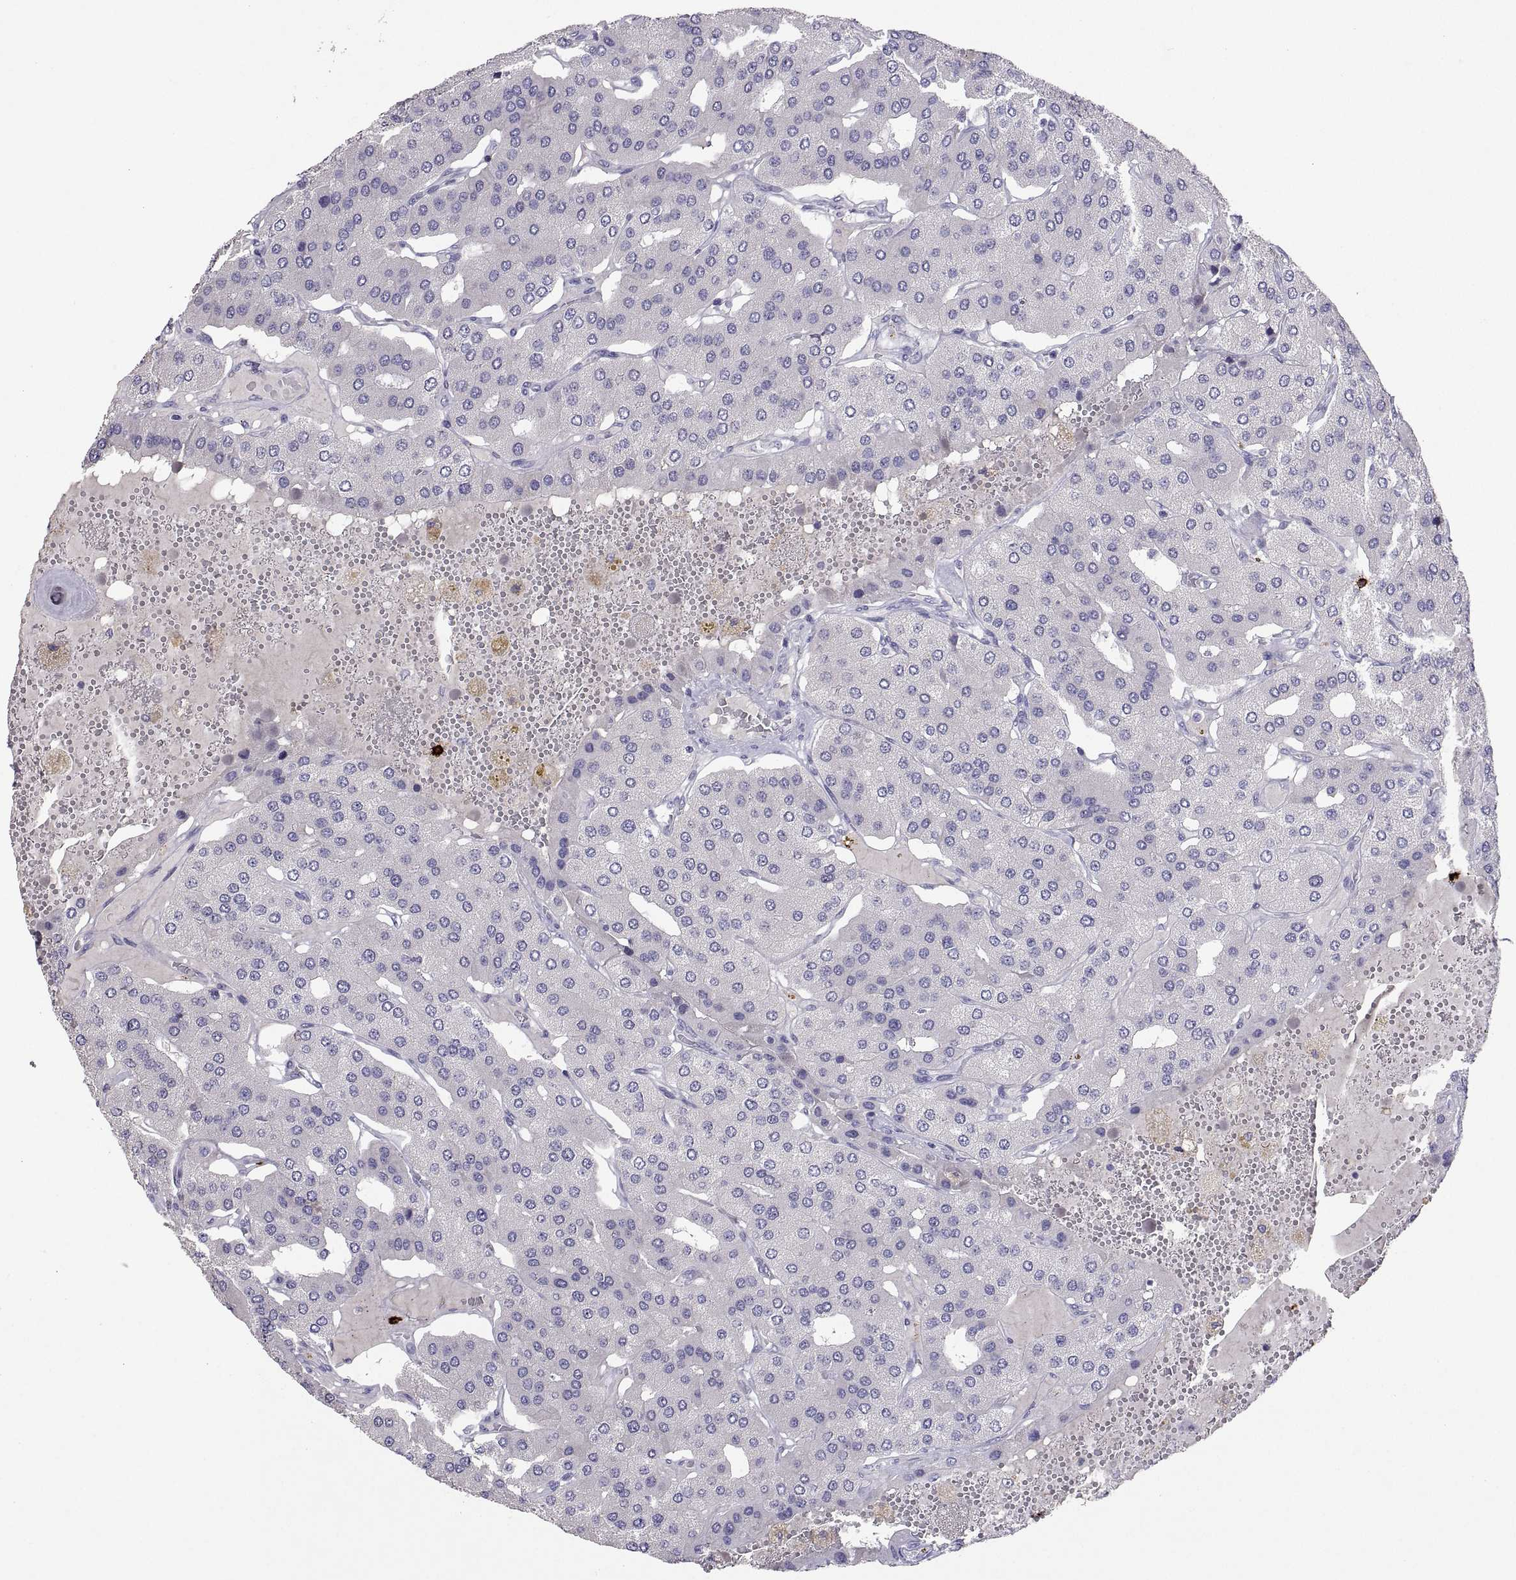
{"staining": {"intensity": "negative", "quantity": "none", "location": "none"}, "tissue": "parathyroid gland", "cell_type": "Glandular cells", "image_type": "normal", "snomed": [{"axis": "morphology", "description": "Normal tissue, NOS"}, {"axis": "morphology", "description": "Adenoma, NOS"}, {"axis": "topography", "description": "Parathyroid gland"}], "caption": "A histopathology image of human parathyroid gland is negative for staining in glandular cells. The staining is performed using DAB (3,3'-diaminobenzidine) brown chromogen with nuclei counter-stained in using hematoxylin.", "gene": "MS4A1", "patient": {"sex": "female", "age": 86}}